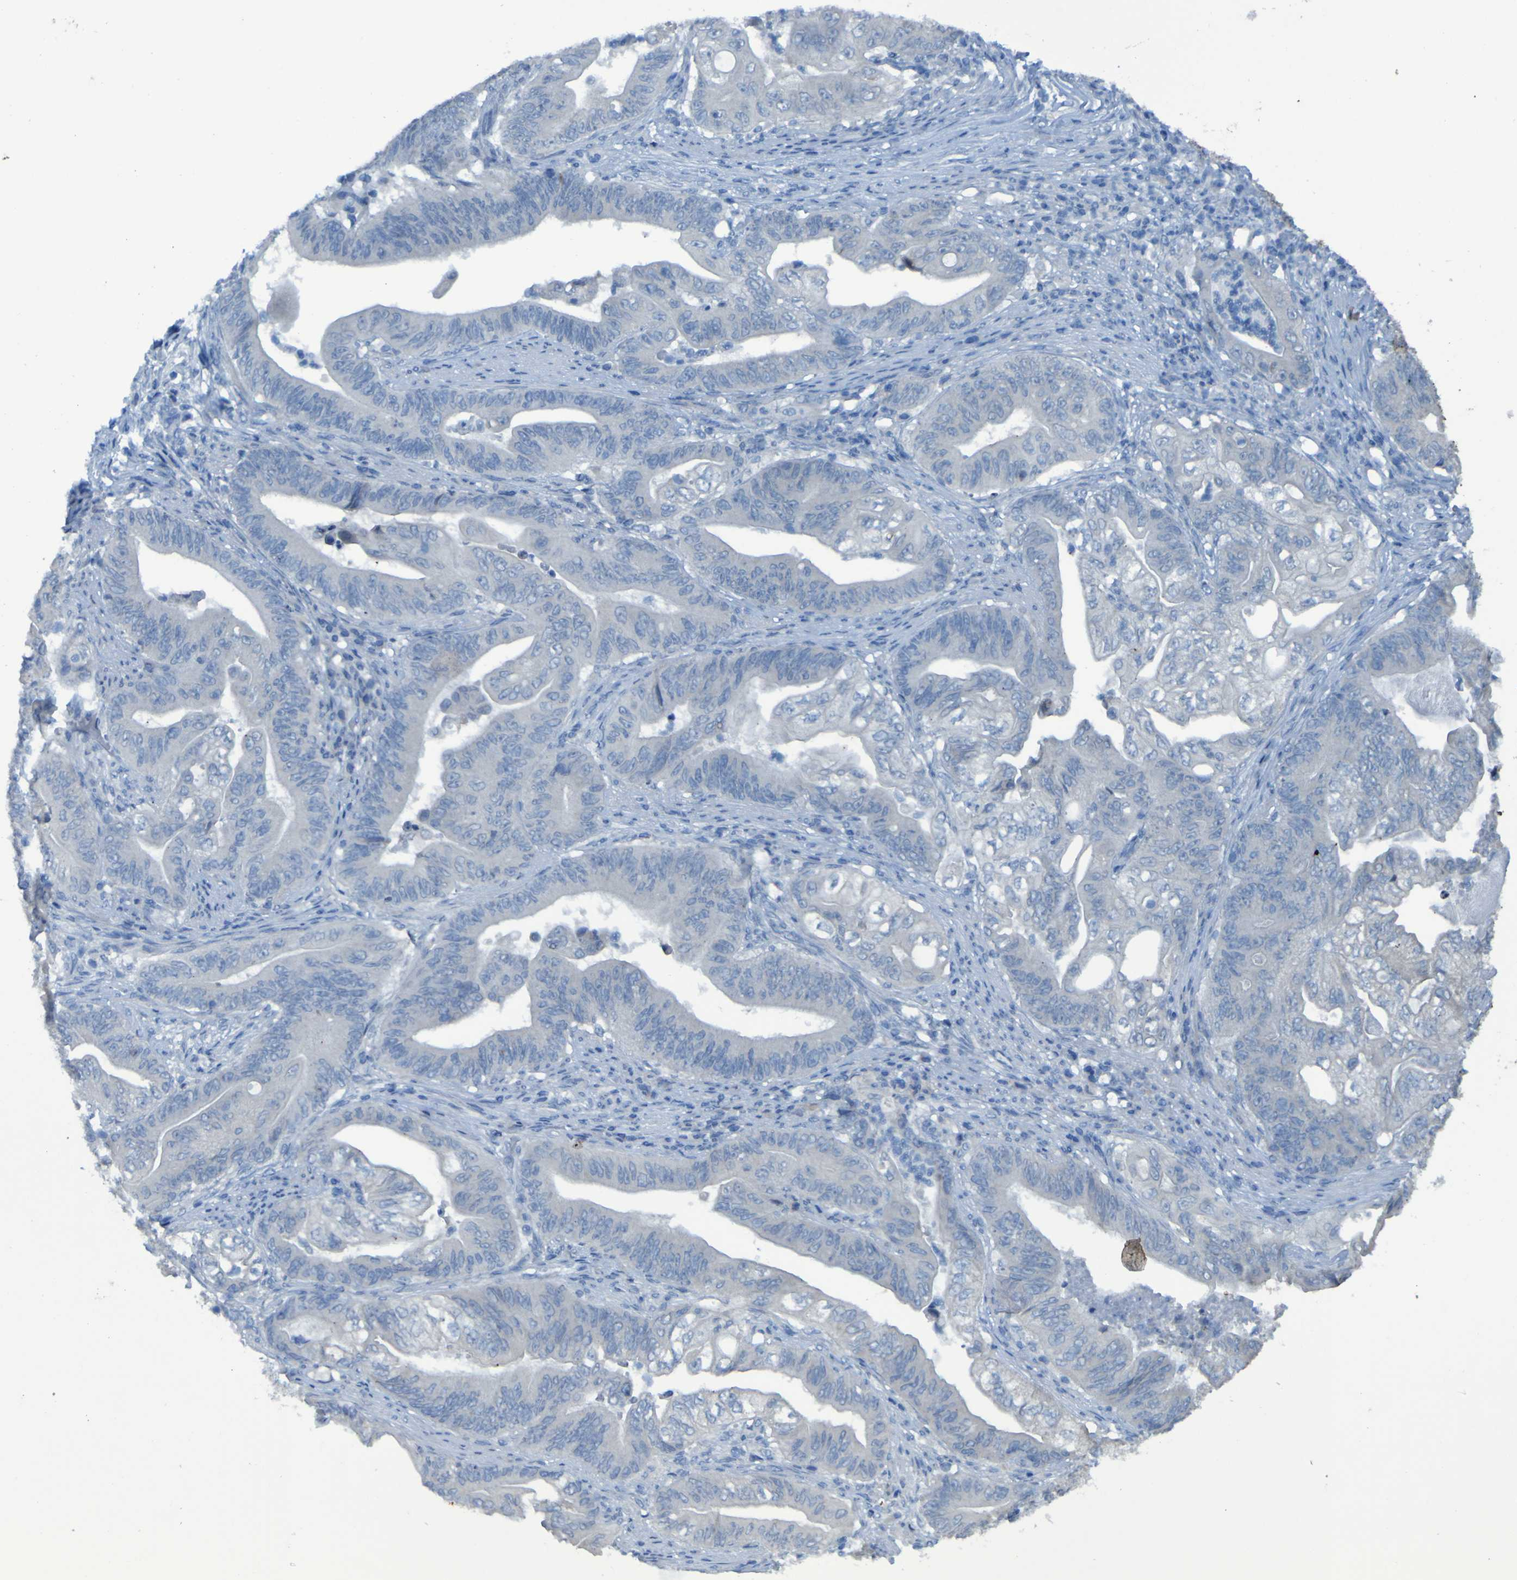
{"staining": {"intensity": "negative", "quantity": "none", "location": "none"}, "tissue": "stomach cancer", "cell_type": "Tumor cells", "image_type": "cancer", "snomed": [{"axis": "morphology", "description": "Adenocarcinoma, NOS"}, {"axis": "topography", "description": "Stomach"}], "caption": "An immunohistochemistry (IHC) histopathology image of stomach cancer is shown. There is no staining in tumor cells of stomach cancer.", "gene": "CLDN18", "patient": {"sex": "female", "age": 73}}